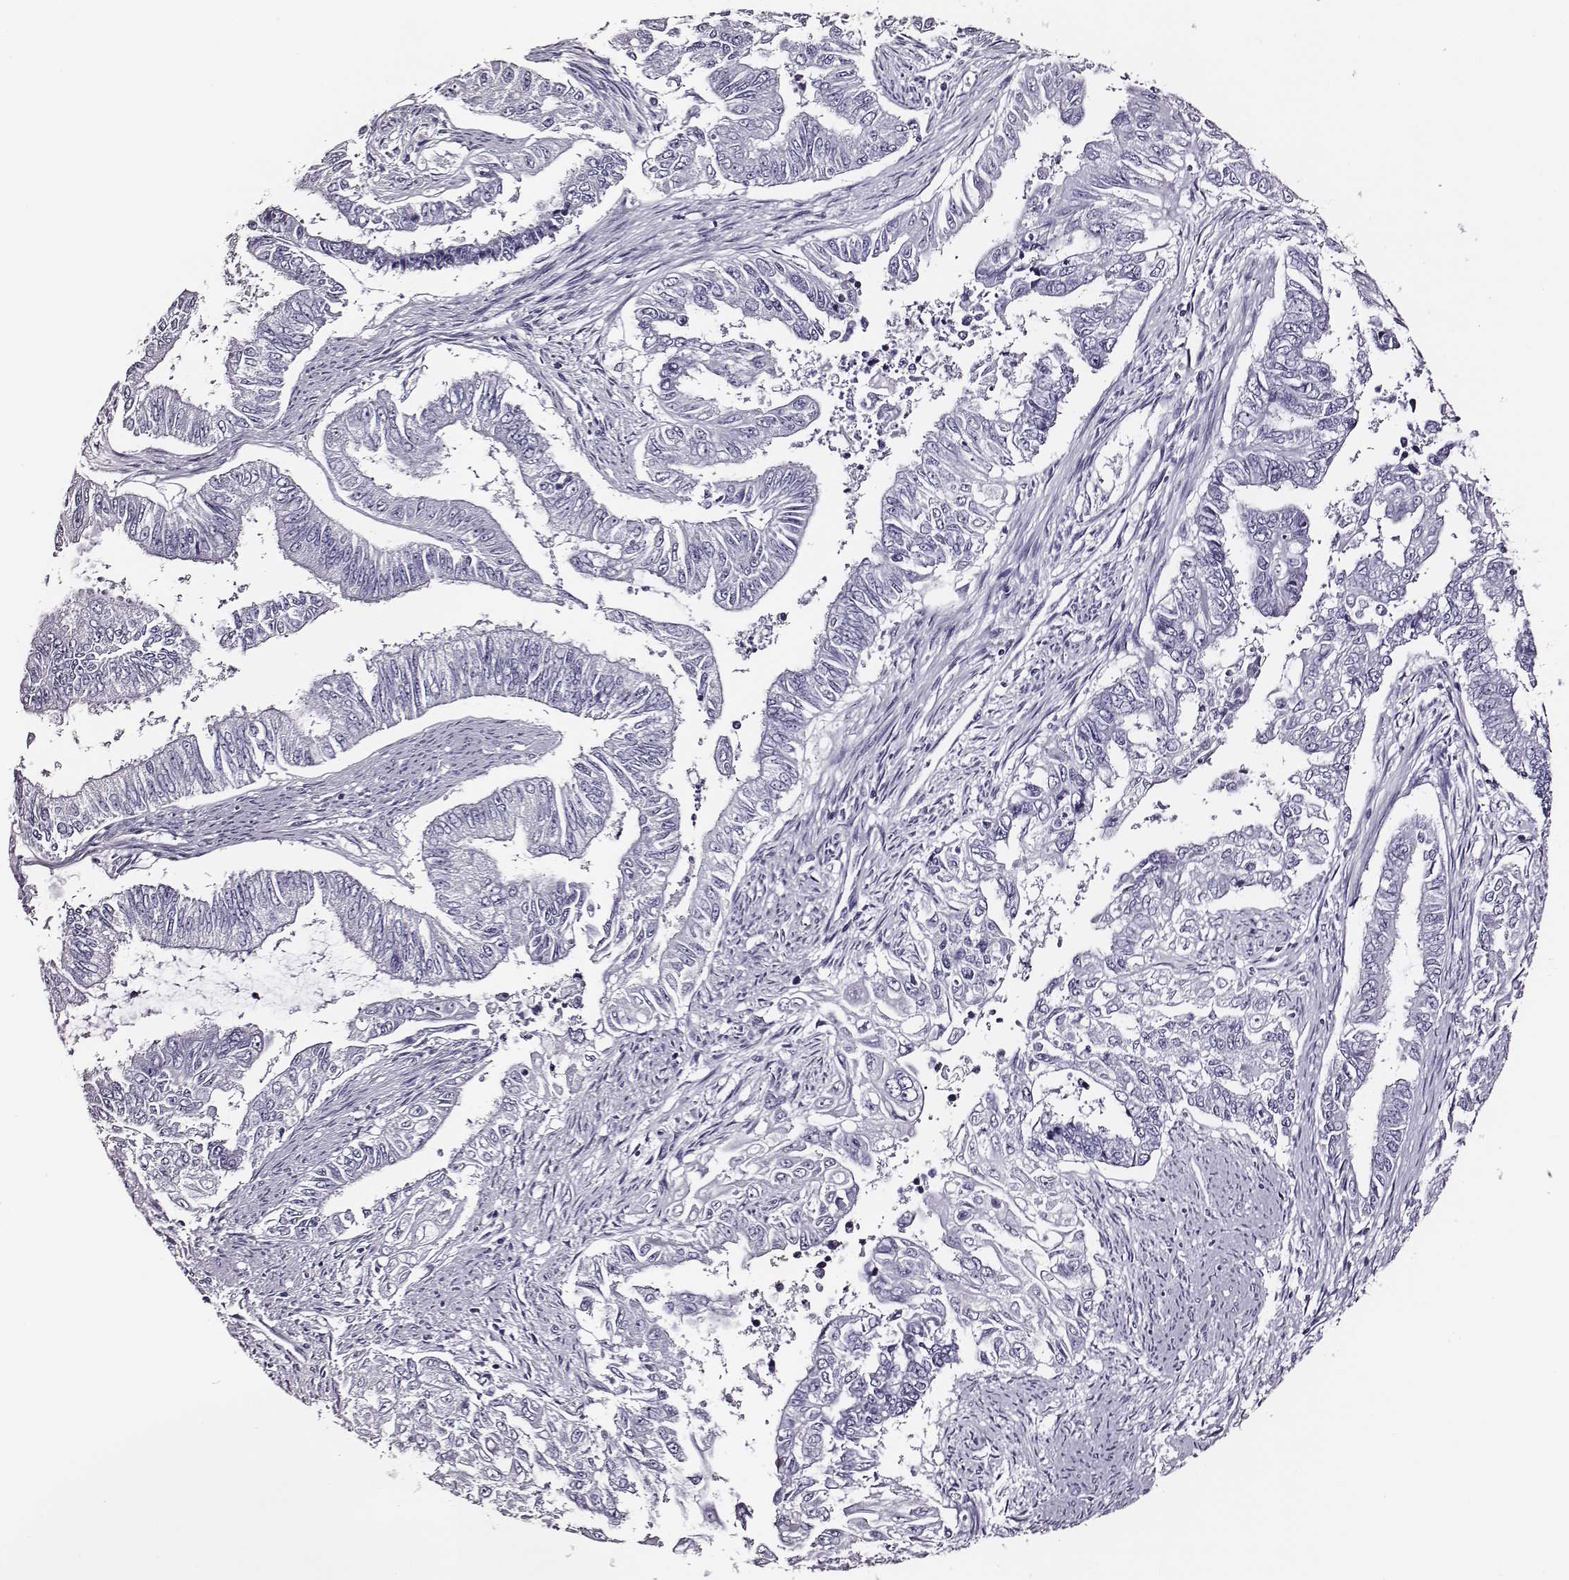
{"staining": {"intensity": "negative", "quantity": "none", "location": "none"}, "tissue": "endometrial cancer", "cell_type": "Tumor cells", "image_type": "cancer", "snomed": [{"axis": "morphology", "description": "Adenocarcinoma, NOS"}, {"axis": "topography", "description": "Uterus"}], "caption": "An immunohistochemistry micrograph of endometrial adenocarcinoma is shown. There is no staining in tumor cells of endometrial adenocarcinoma.", "gene": "DPEP1", "patient": {"sex": "female", "age": 59}}